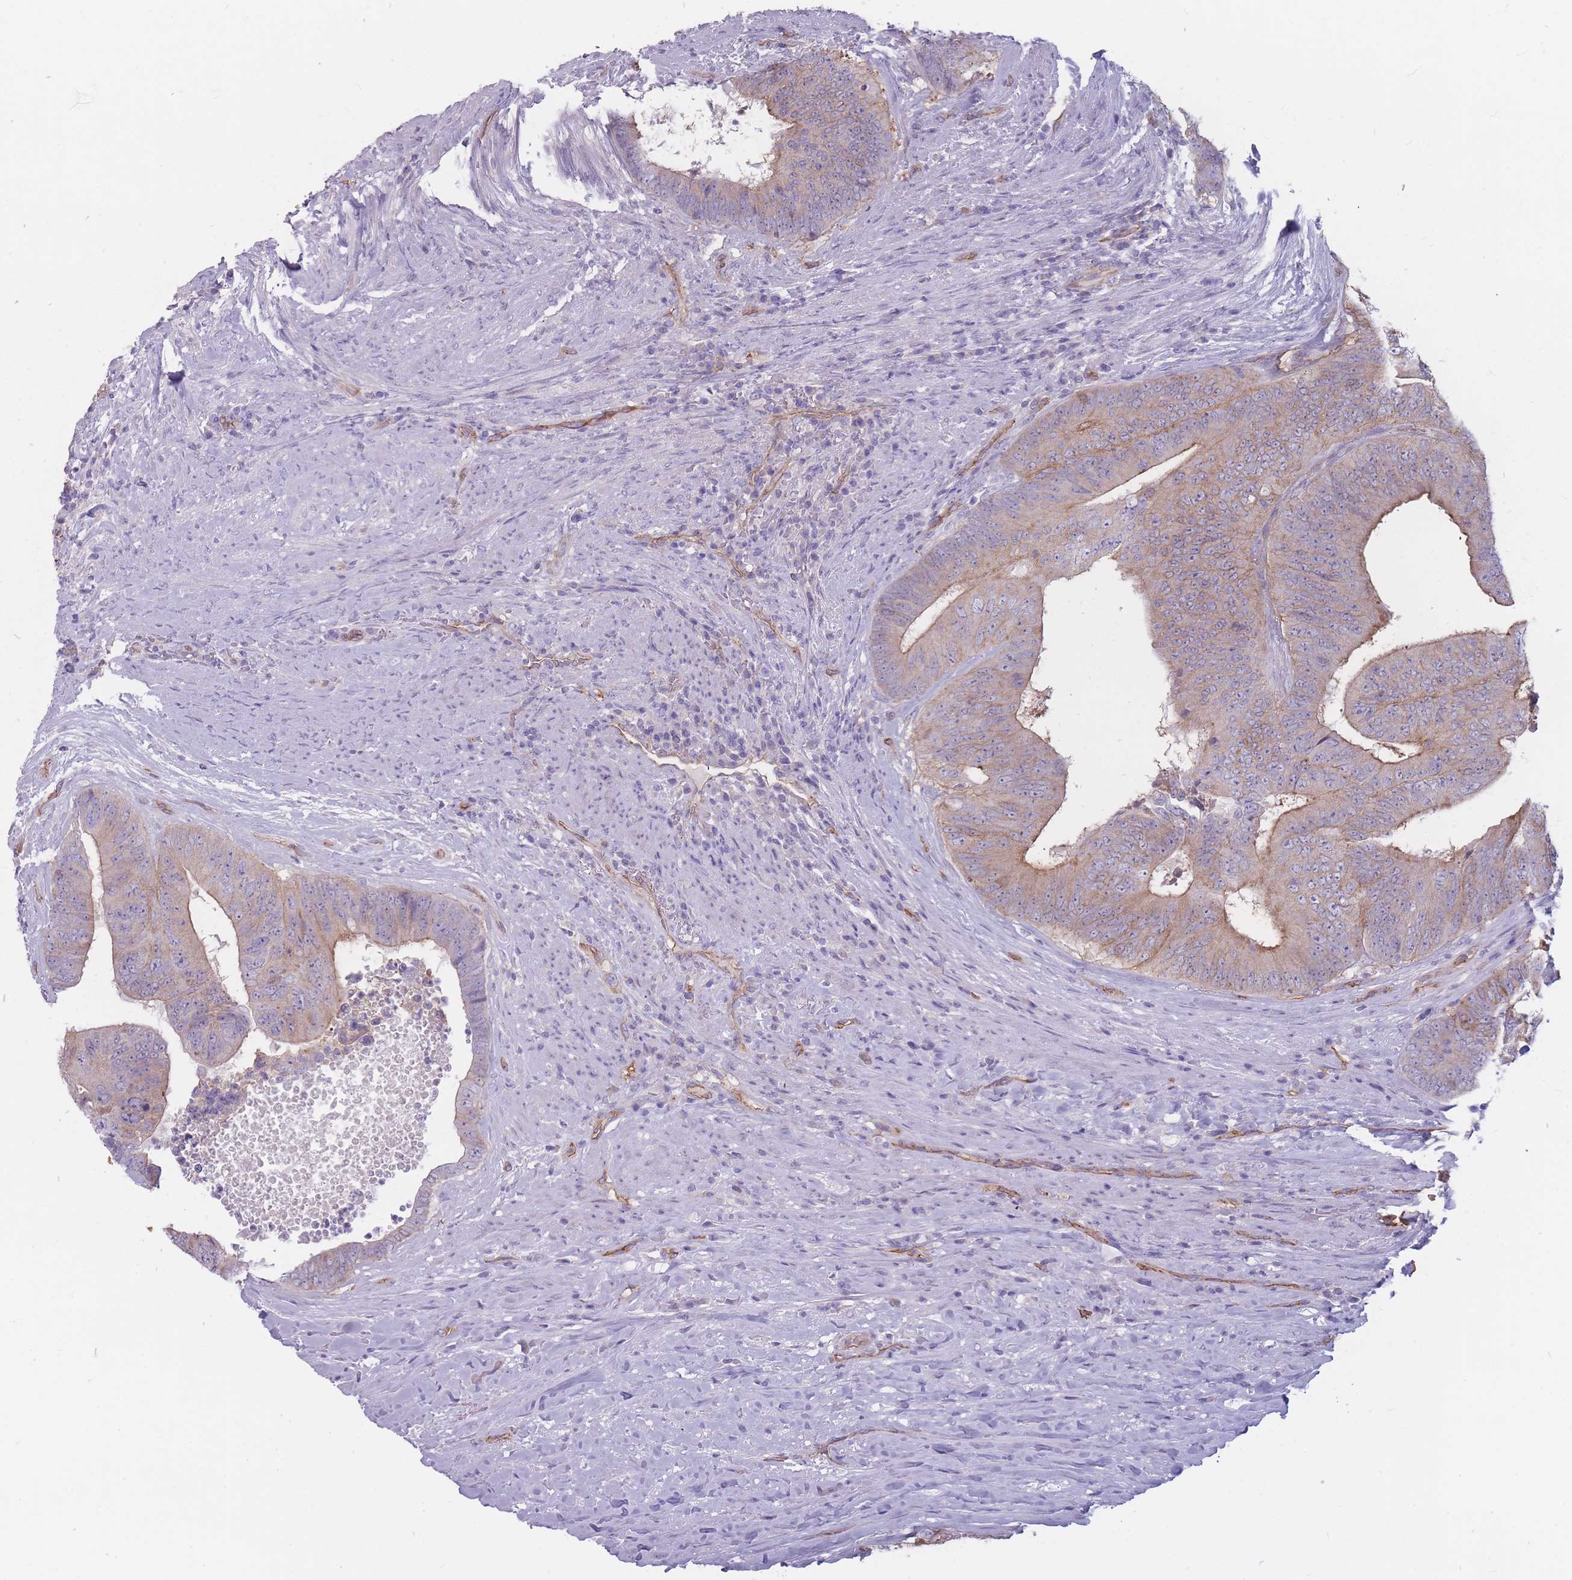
{"staining": {"intensity": "weak", "quantity": "25%-75%", "location": "cytoplasmic/membranous"}, "tissue": "colorectal cancer", "cell_type": "Tumor cells", "image_type": "cancer", "snomed": [{"axis": "morphology", "description": "Adenocarcinoma, NOS"}, {"axis": "topography", "description": "Rectum"}], "caption": "The immunohistochemical stain shows weak cytoplasmic/membranous staining in tumor cells of colorectal cancer tissue. Using DAB (brown) and hematoxylin (blue) stains, captured at high magnification using brightfield microscopy.", "gene": "GNA11", "patient": {"sex": "male", "age": 72}}